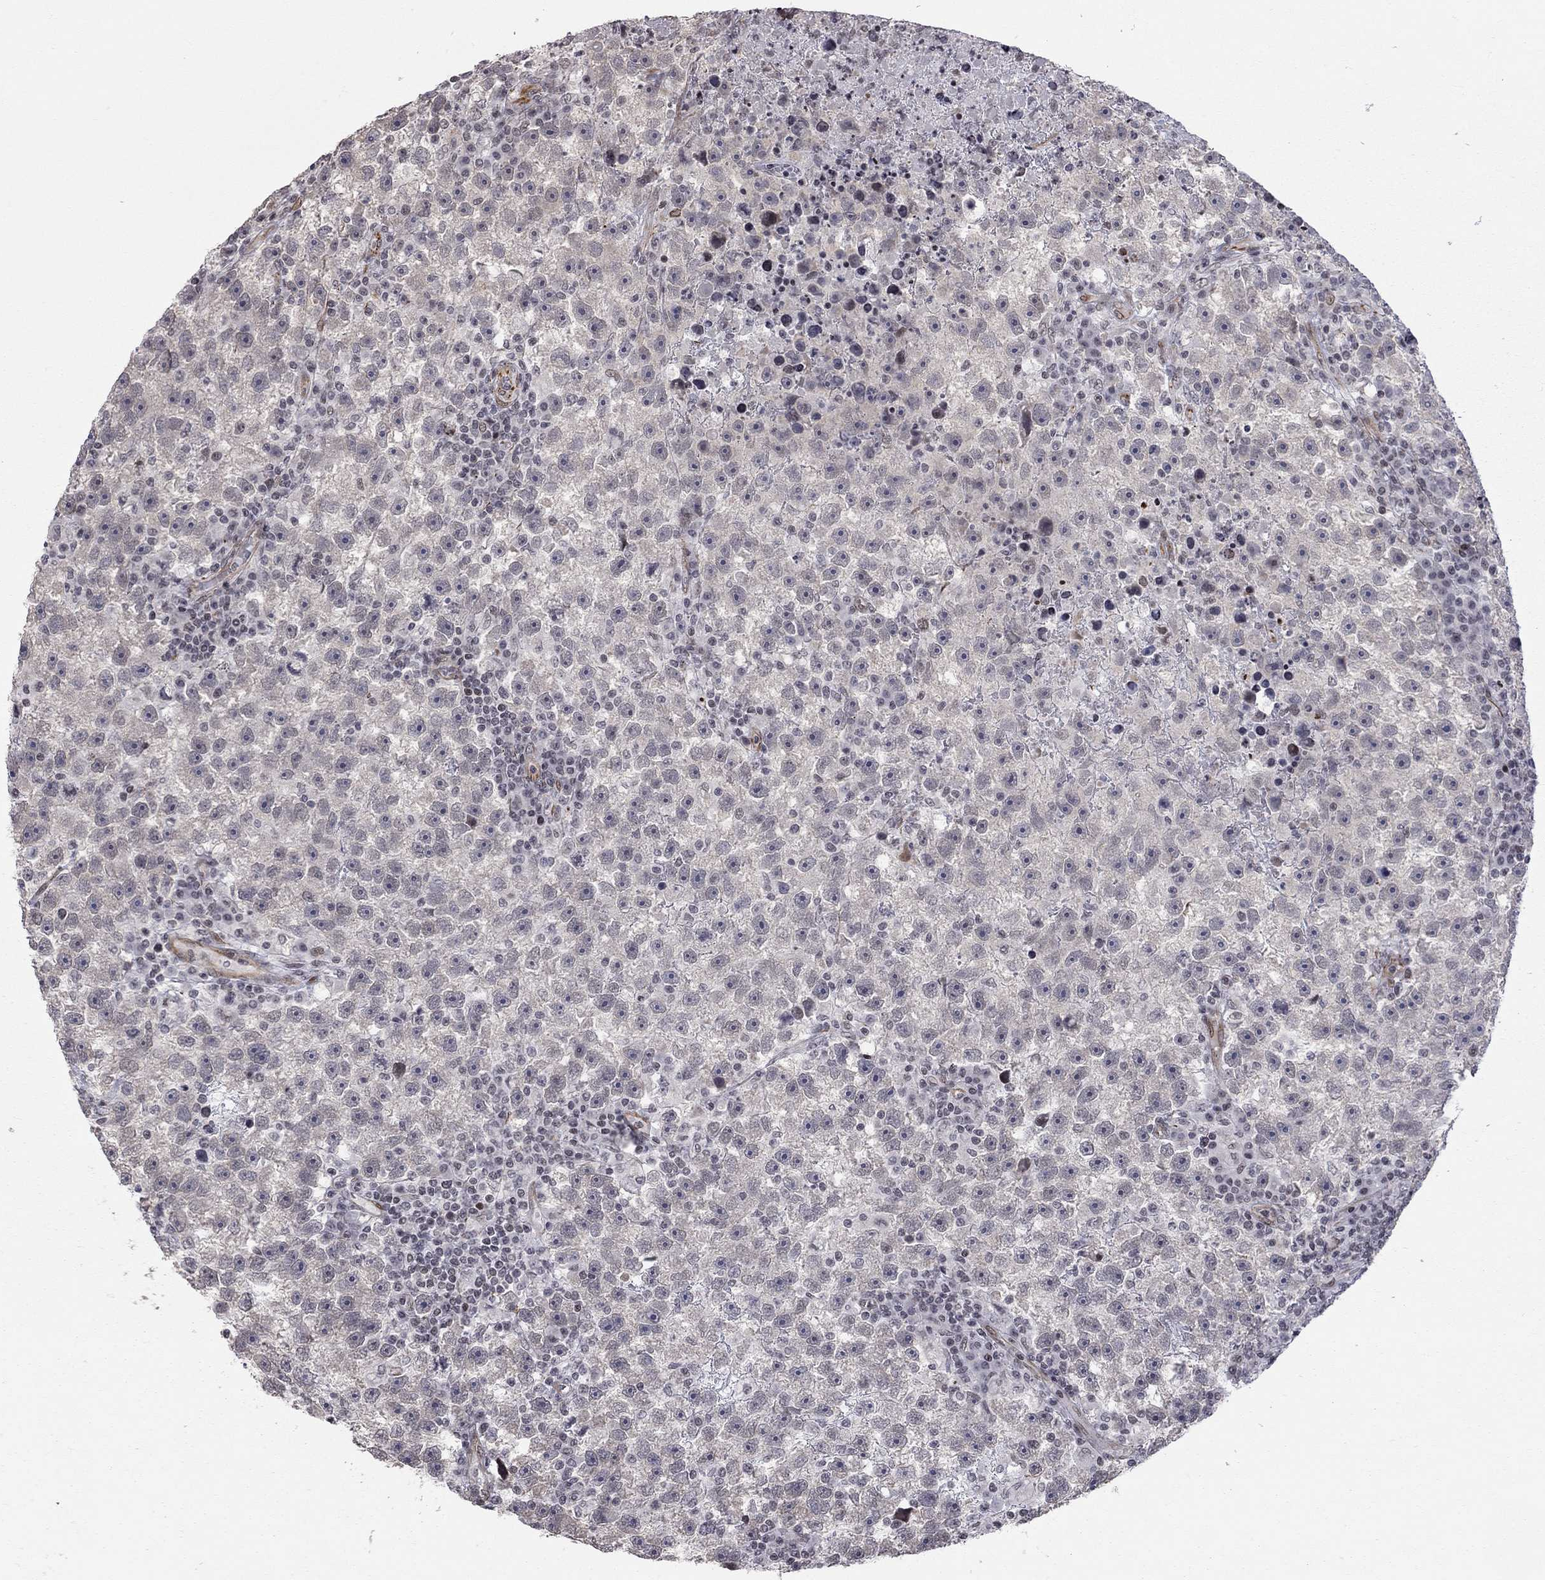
{"staining": {"intensity": "negative", "quantity": "none", "location": "none"}, "tissue": "testis cancer", "cell_type": "Tumor cells", "image_type": "cancer", "snomed": [{"axis": "morphology", "description": "Seminoma, NOS"}, {"axis": "topography", "description": "Testis"}], "caption": "Tumor cells show no significant positivity in testis seminoma.", "gene": "MTNR1B", "patient": {"sex": "male", "age": 47}}